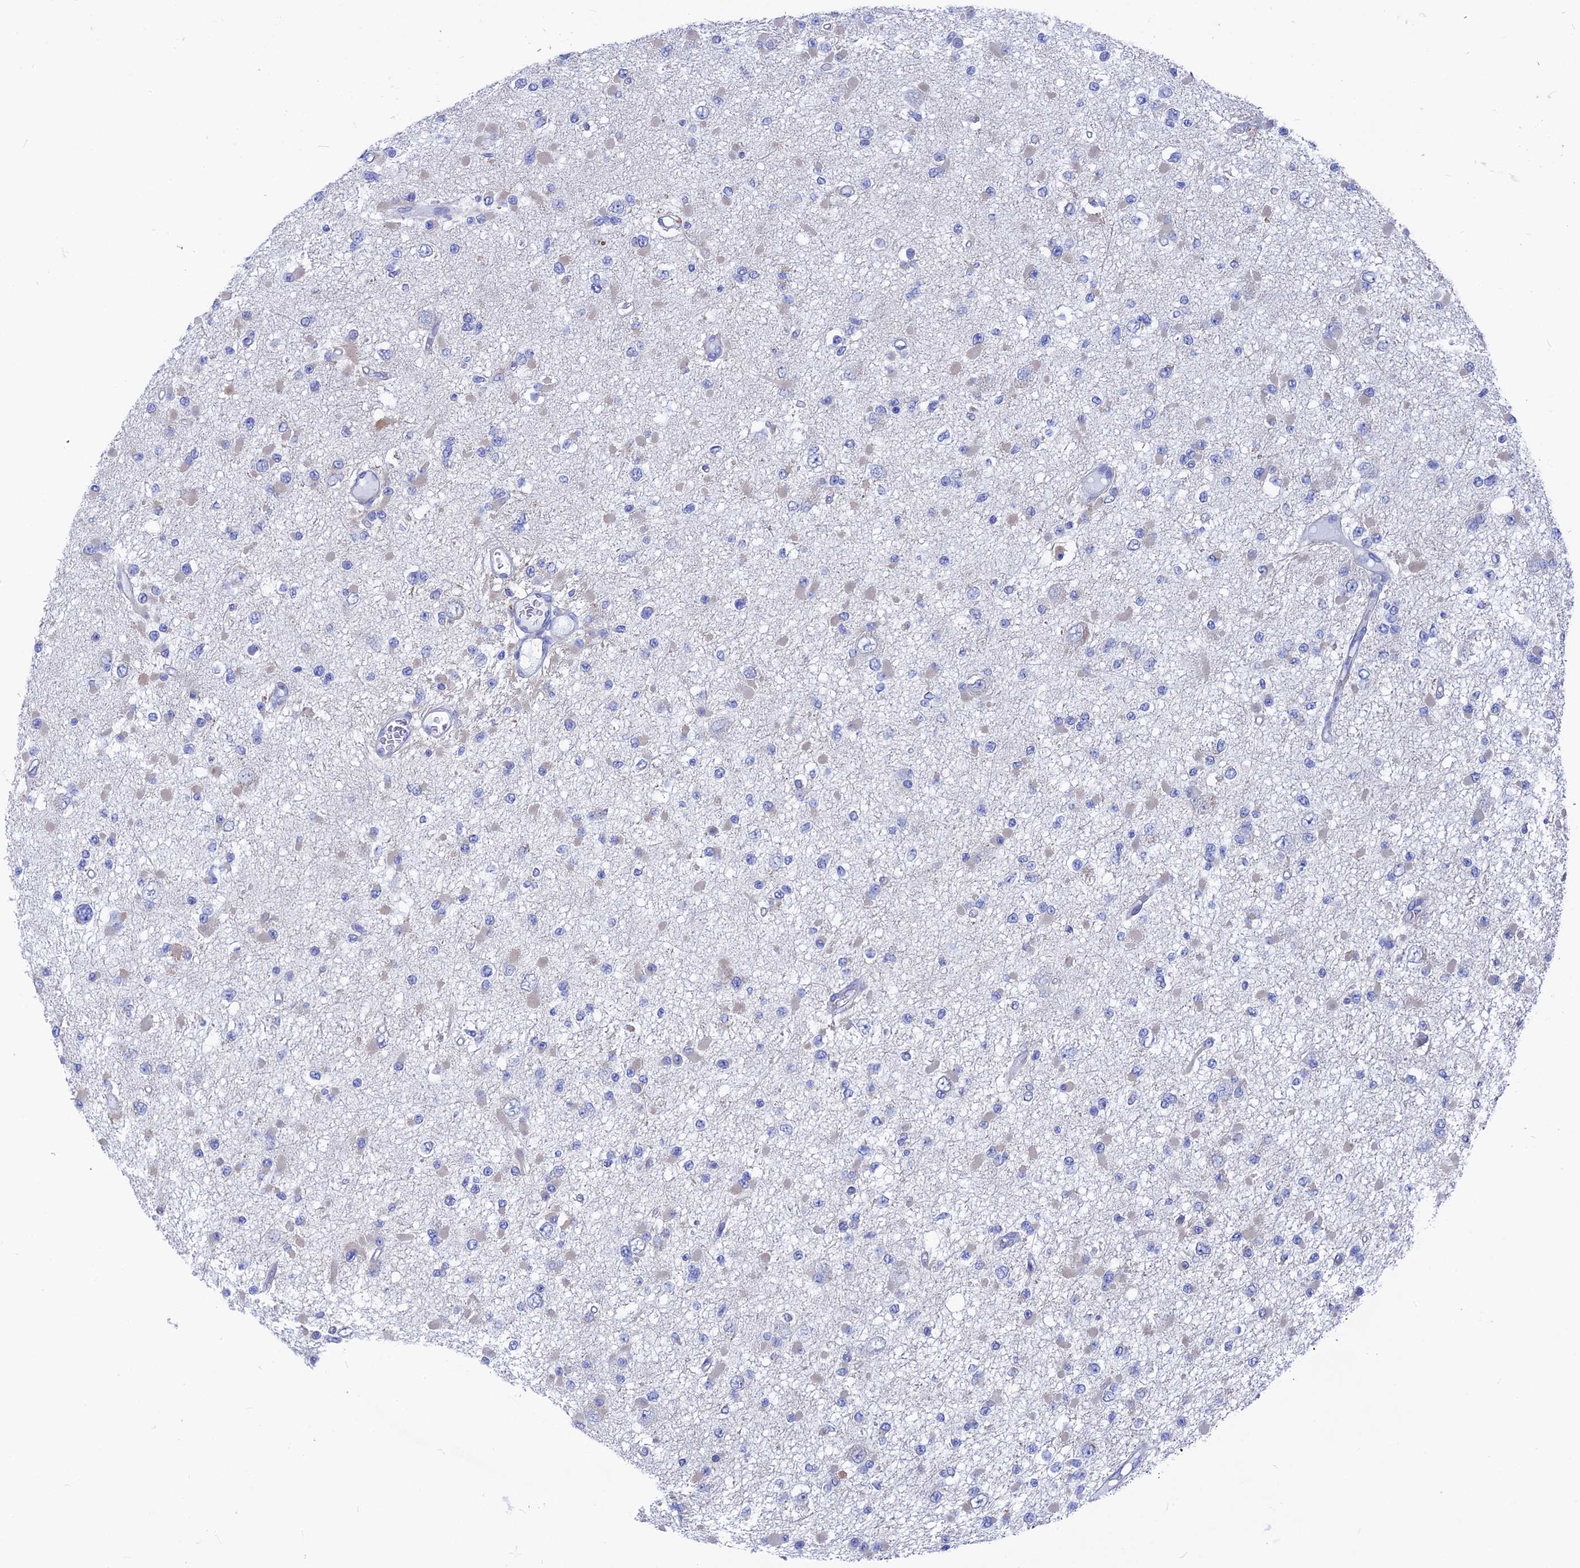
{"staining": {"intensity": "negative", "quantity": "none", "location": "none"}, "tissue": "glioma", "cell_type": "Tumor cells", "image_type": "cancer", "snomed": [{"axis": "morphology", "description": "Glioma, malignant, Low grade"}, {"axis": "topography", "description": "Brain"}], "caption": "There is no significant expression in tumor cells of glioma. (DAB immunohistochemistry (IHC) with hematoxylin counter stain).", "gene": "AK4", "patient": {"sex": "female", "age": 22}}